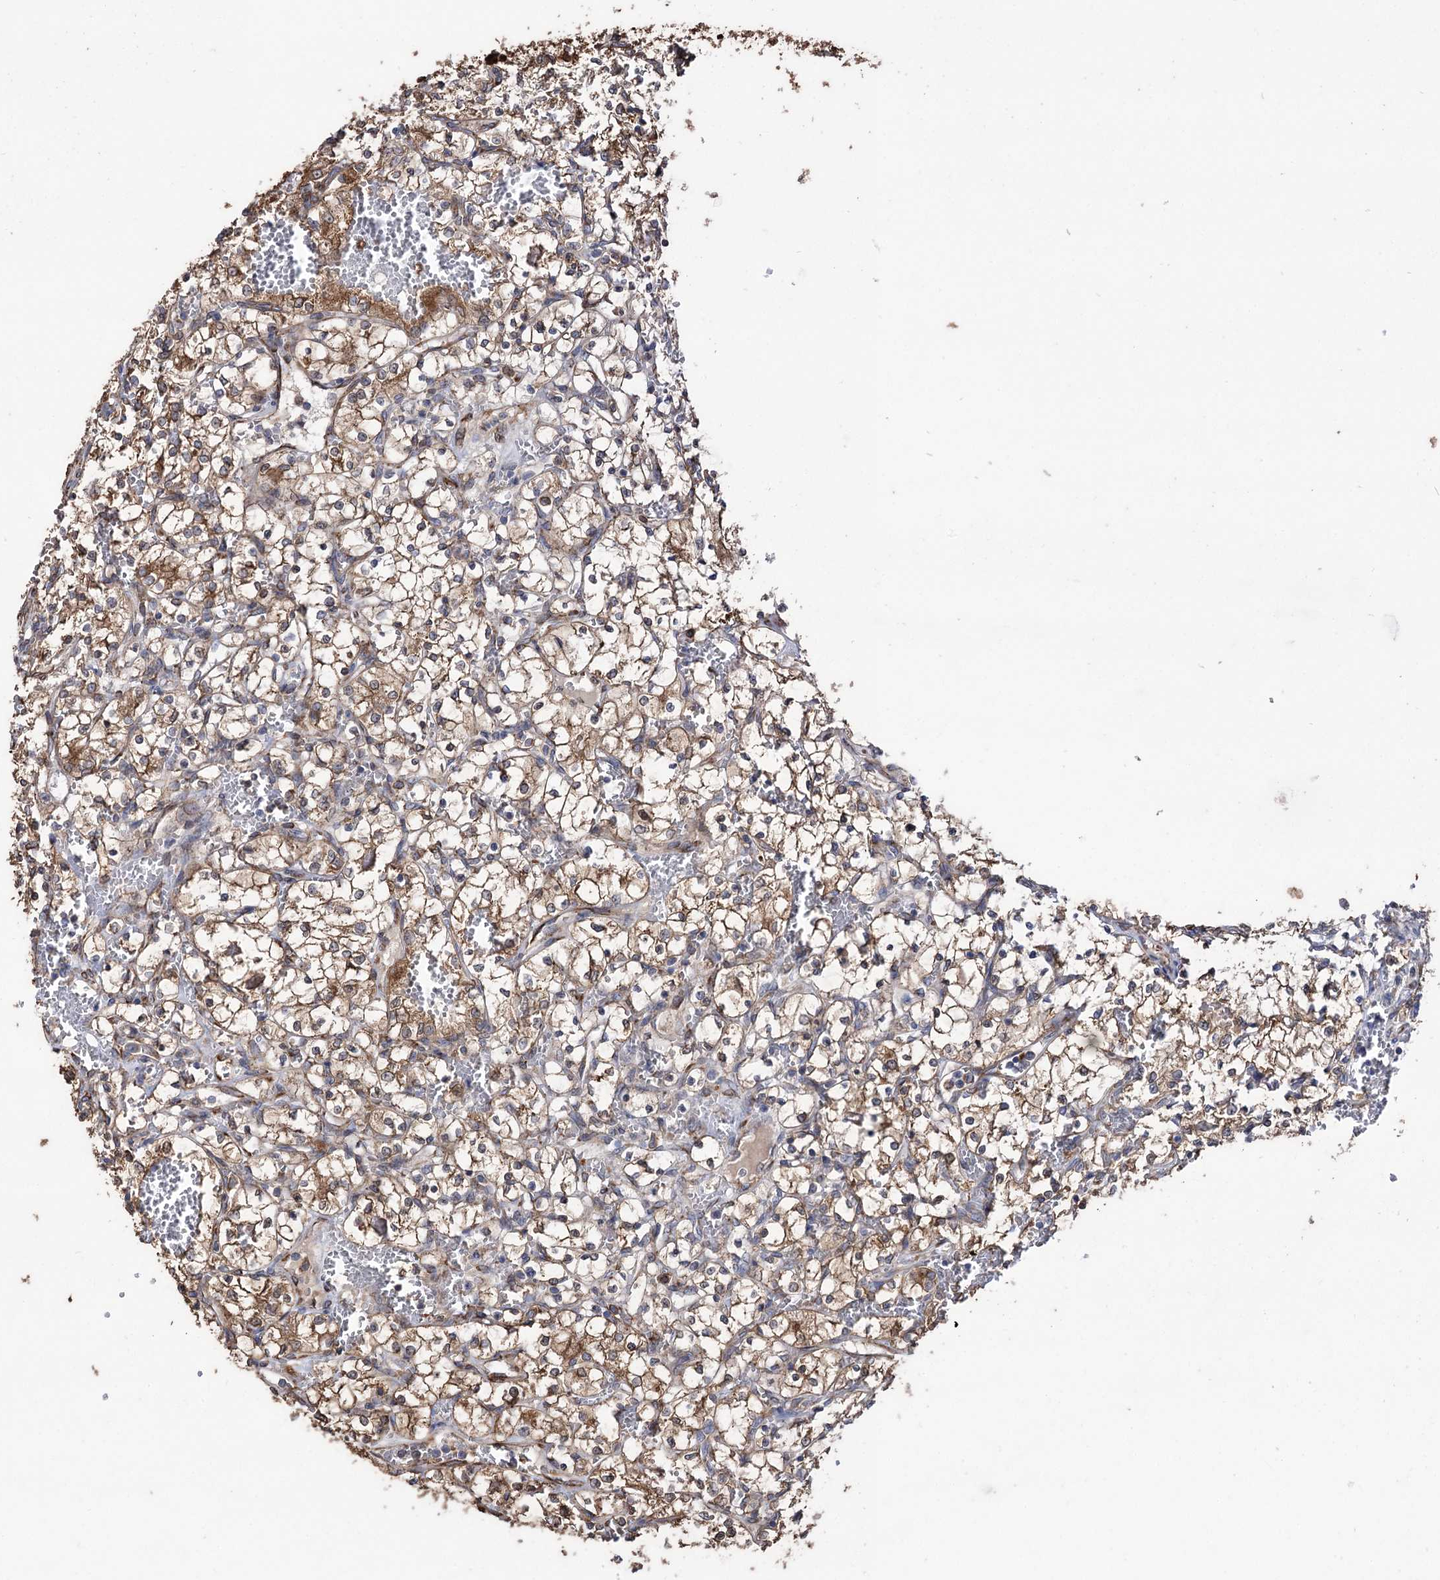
{"staining": {"intensity": "moderate", "quantity": ">75%", "location": "cytoplasmic/membranous"}, "tissue": "renal cancer", "cell_type": "Tumor cells", "image_type": "cancer", "snomed": [{"axis": "morphology", "description": "Adenocarcinoma, NOS"}, {"axis": "topography", "description": "Kidney"}], "caption": "This is a micrograph of IHC staining of adenocarcinoma (renal), which shows moderate positivity in the cytoplasmic/membranous of tumor cells.", "gene": "CDAN1", "patient": {"sex": "female", "age": 69}}